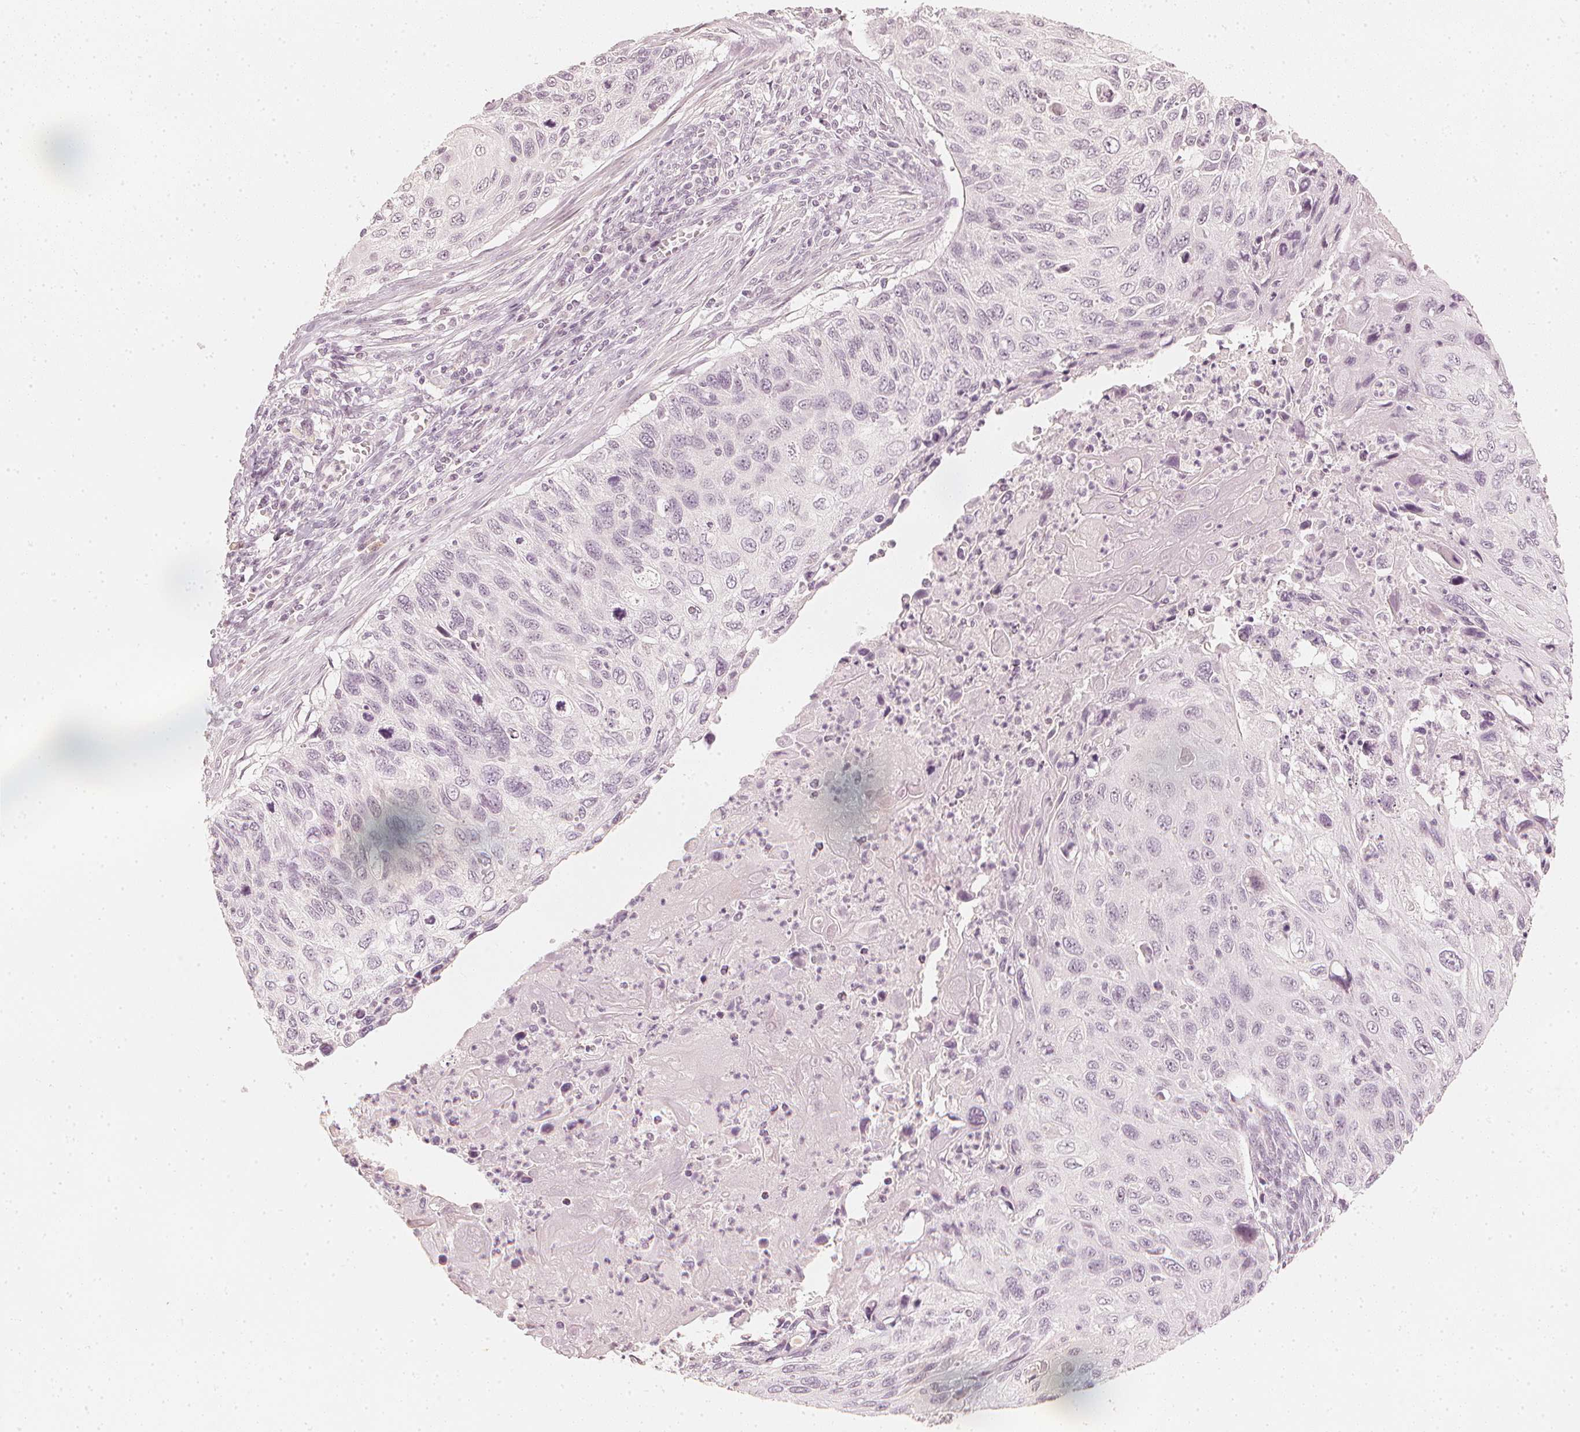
{"staining": {"intensity": "negative", "quantity": "none", "location": "none"}, "tissue": "cervical cancer", "cell_type": "Tumor cells", "image_type": "cancer", "snomed": [{"axis": "morphology", "description": "Squamous cell carcinoma, NOS"}, {"axis": "topography", "description": "Cervix"}], "caption": "Tumor cells are negative for protein expression in human cervical squamous cell carcinoma. Brightfield microscopy of immunohistochemistry stained with DAB (brown) and hematoxylin (blue), captured at high magnification.", "gene": "CALB1", "patient": {"sex": "female", "age": 70}}